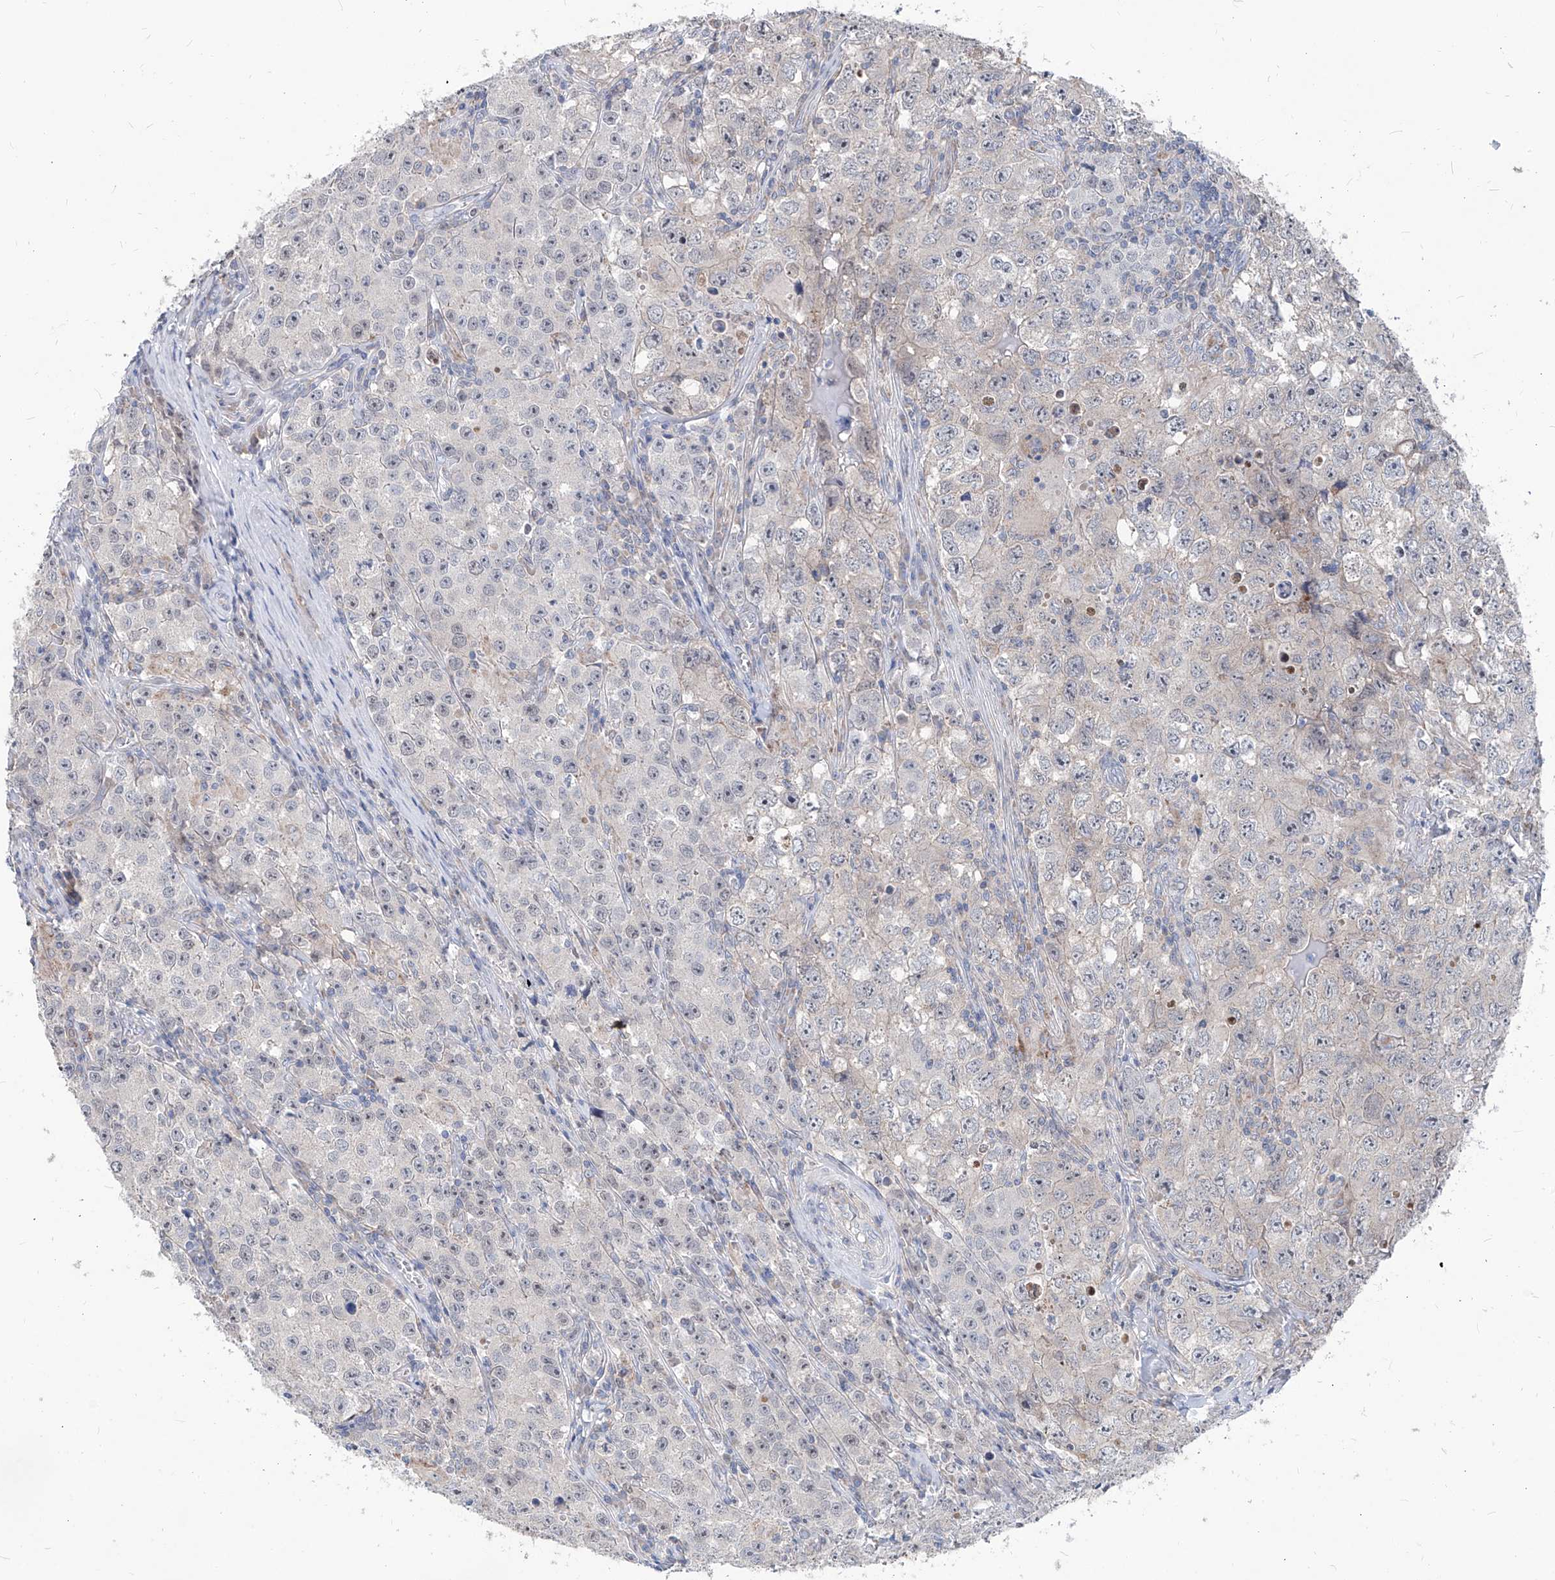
{"staining": {"intensity": "negative", "quantity": "none", "location": "none"}, "tissue": "testis cancer", "cell_type": "Tumor cells", "image_type": "cancer", "snomed": [{"axis": "morphology", "description": "Seminoma, NOS"}, {"axis": "morphology", "description": "Carcinoma, Embryonal, NOS"}, {"axis": "topography", "description": "Testis"}], "caption": "This is an IHC micrograph of embryonal carcinoma (testis). There is no staining in tumor cells.", "gene": "AGPS", "patient": {"sex": "male", "age": 43}}